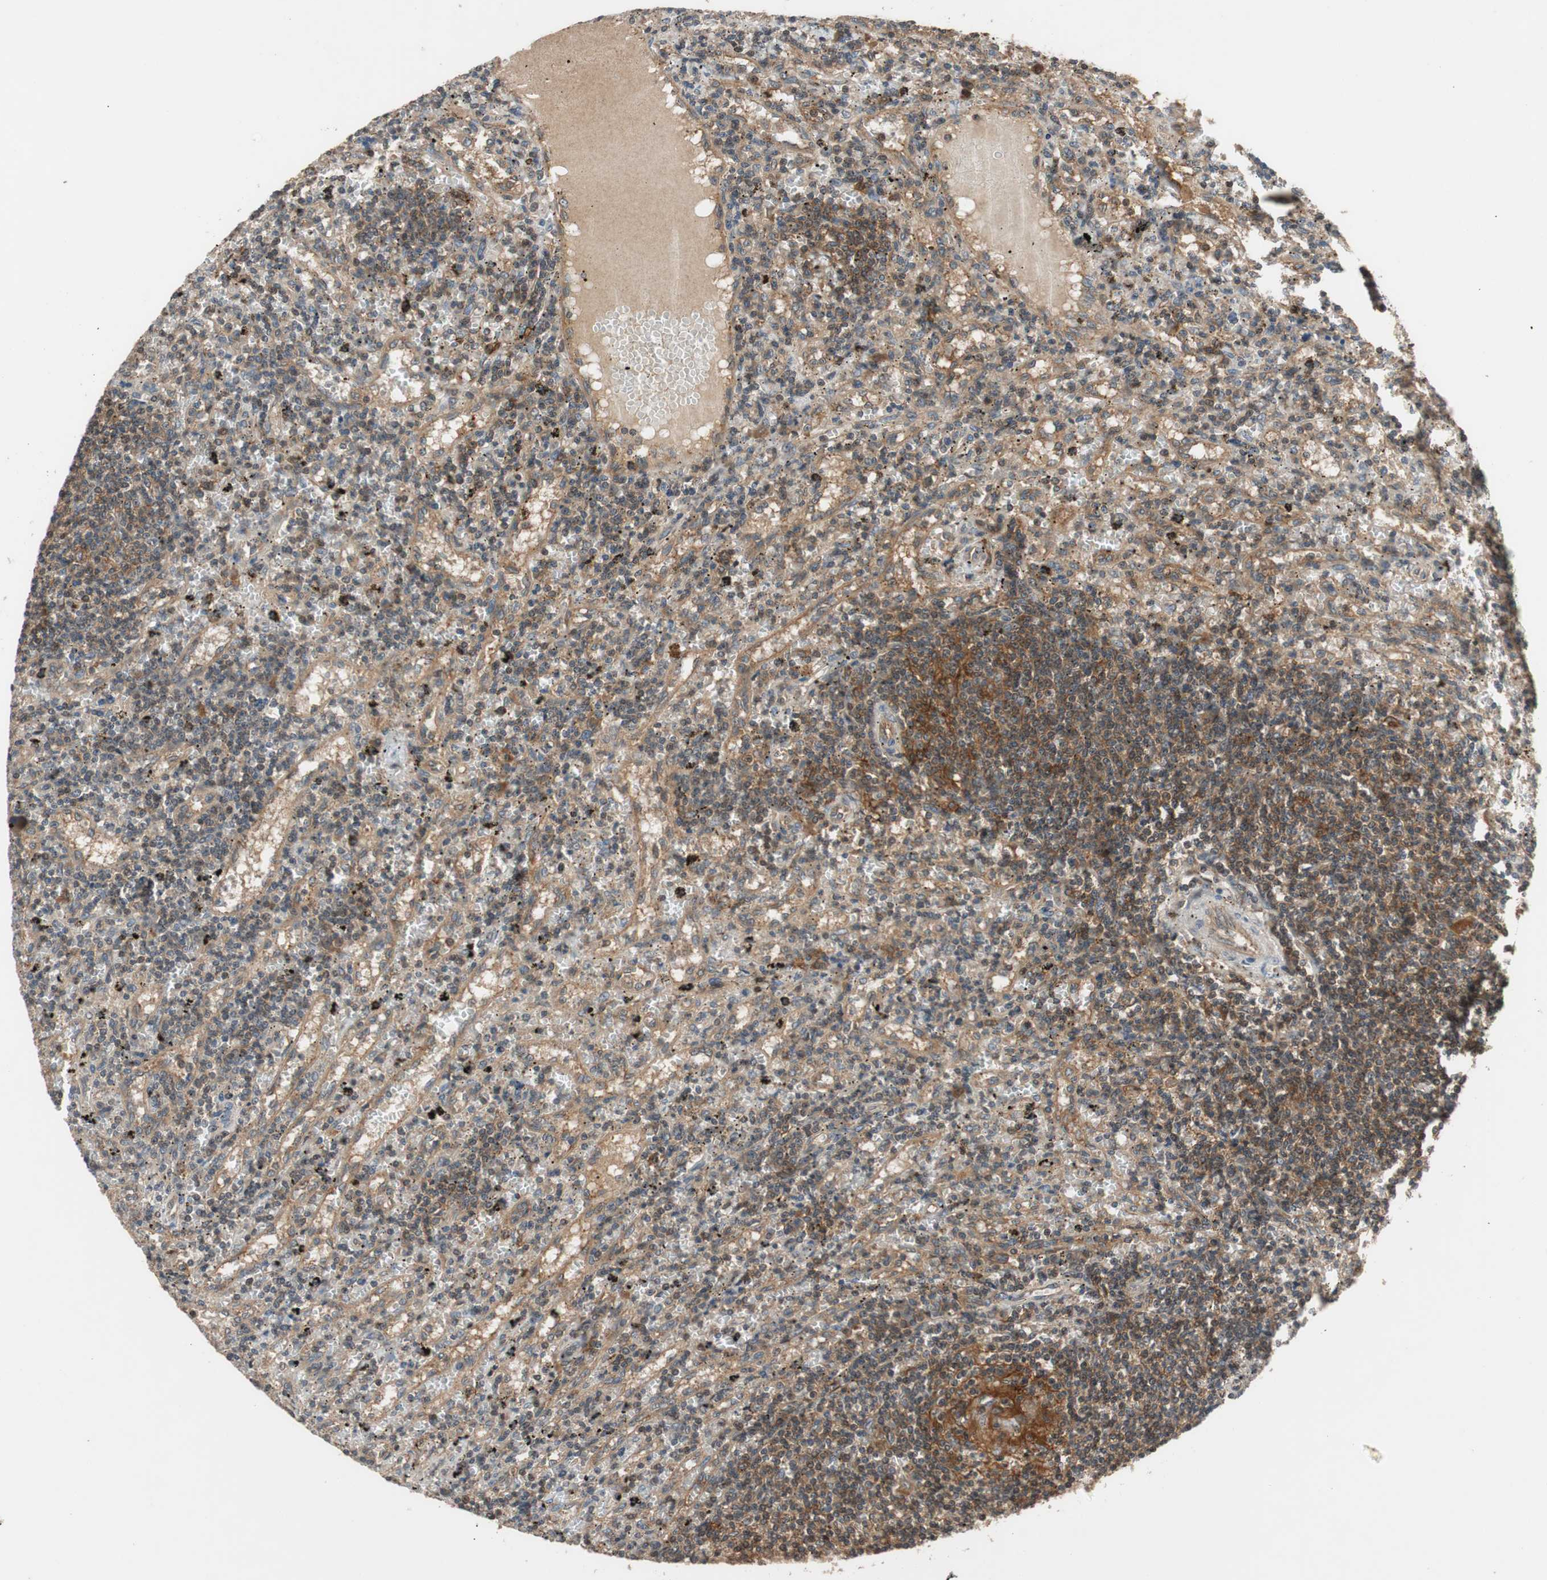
{"staining": {"intensity": "strong", "quantity": ">75%", "location": "cytoplasmic/membranous"}, "tissue": "lymphoma", "cell_type": "Tumor cells", "image_type": "cancer", "snomed": [{"axis": "morphology", "description": "Malignant lymphoma, non-Hodgkin's type, Low grade"}, {"axis": "topography", "description": "Spleen"}], "caption": "Immunohistochemistry (IHC) photomicrograph of neoplastic tissue: human lymphoma stained using IHC reveals high levels of strong protein expression localized specifically in the cytoplasmic/membranous of tumor cells, appearing as a cytoplasmic/membranous brown color.", "gene": "TMEM230", "patient": {"sex": "male", "age": 76}}